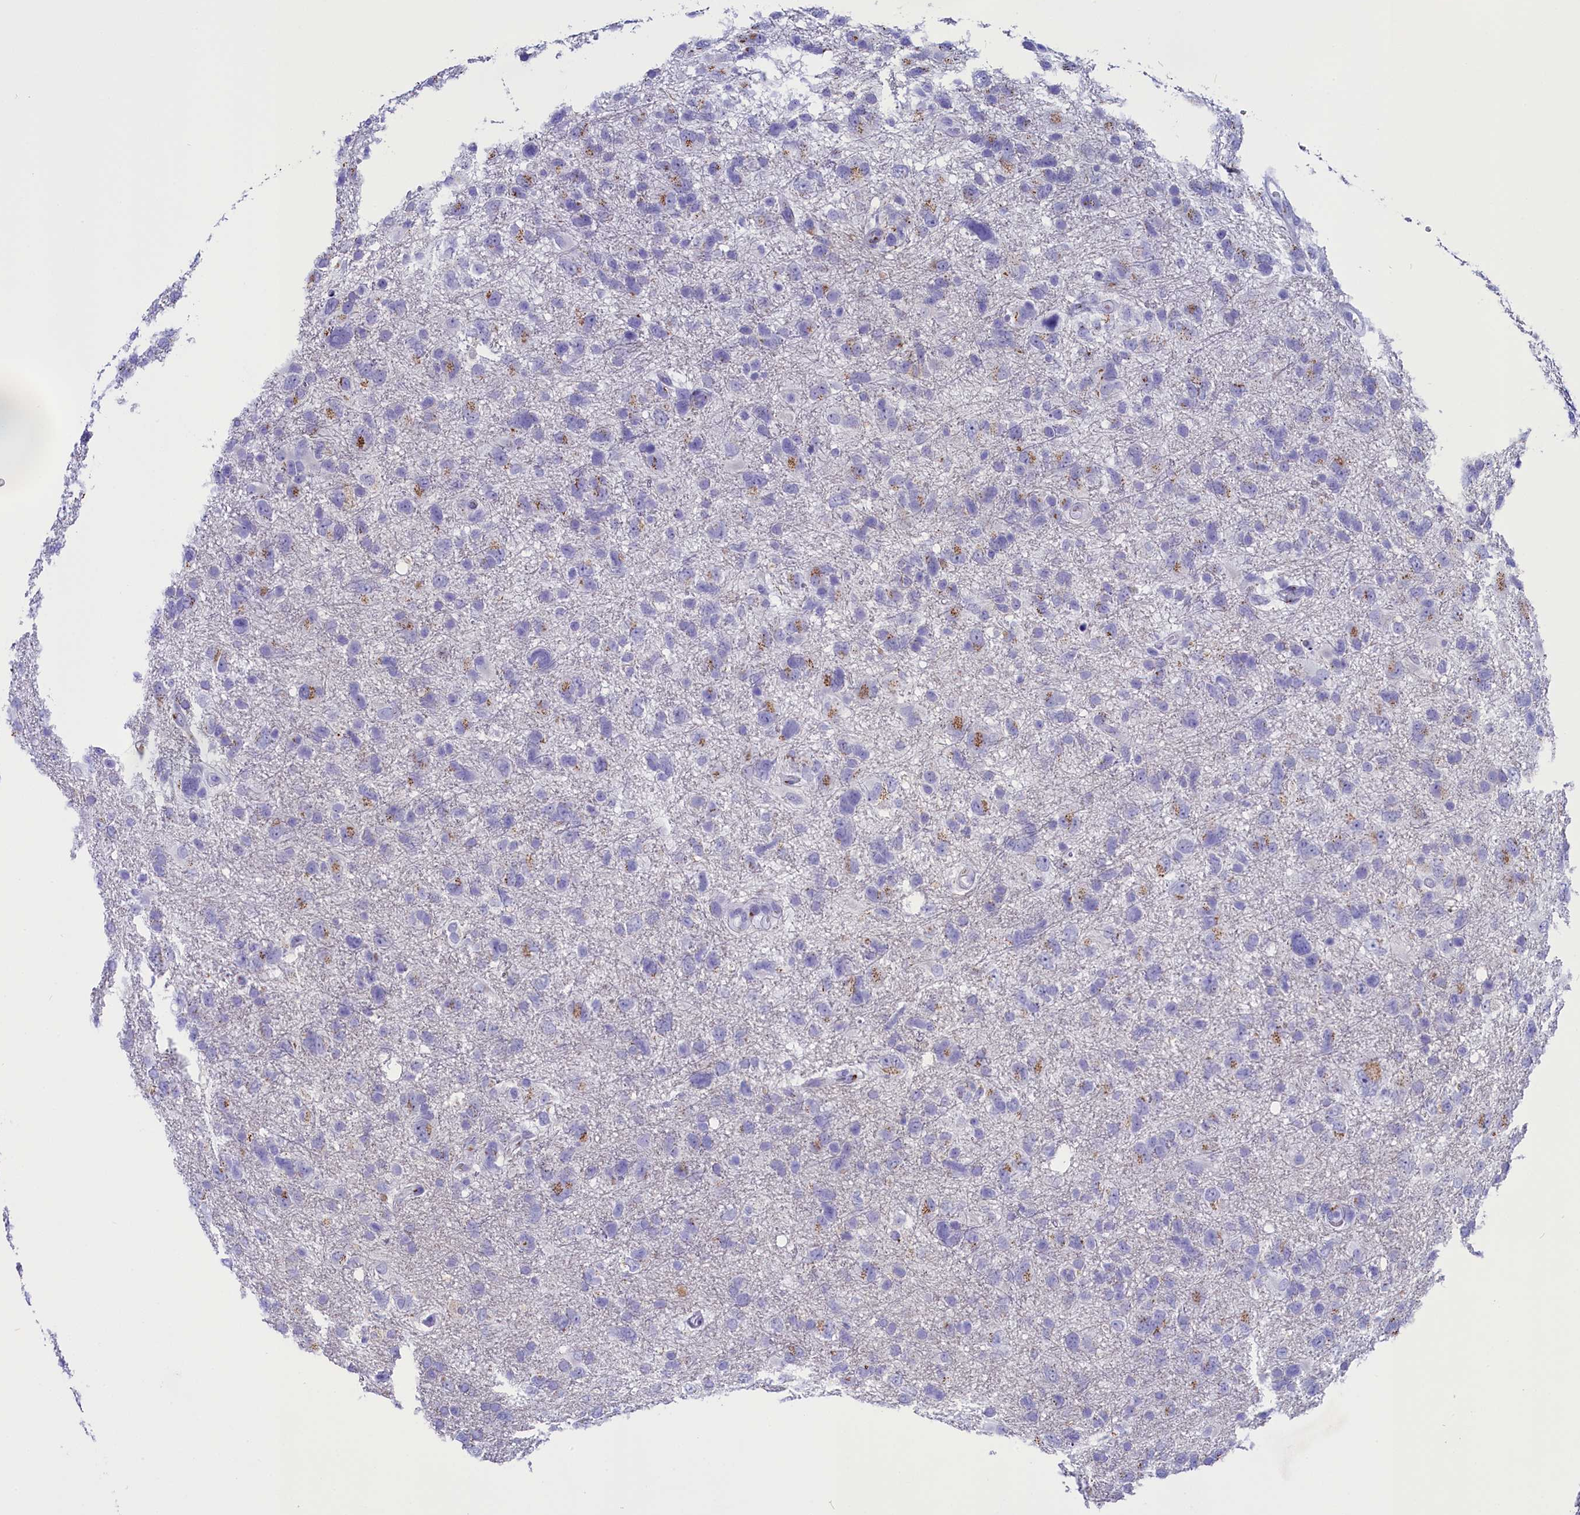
{"staining": {"intensity": "moderate", "quantity": "<25%", "location": "cytoplasmic/membranous"}, "tissue": "glioma", "cell_type": "Tumor cells", "image_type": "cancer", "snomed": [{"axis": "morphology", "description": "Glioma, malignant, High grade"}, {"axis": "topography", "description": "Brain"}], "caption": "Tumor cells exhibit low levels of moderate cytoplasmic/membranous positivity in about <25% of cells in malignant high-grade glioma. The staining is performed using DAB brown chromogen to label protein expression. The nuclei are counter-stained blue using hematoxylin.", "gene": "AP3B2", "patient": {"sex": "male", "age": 61}}